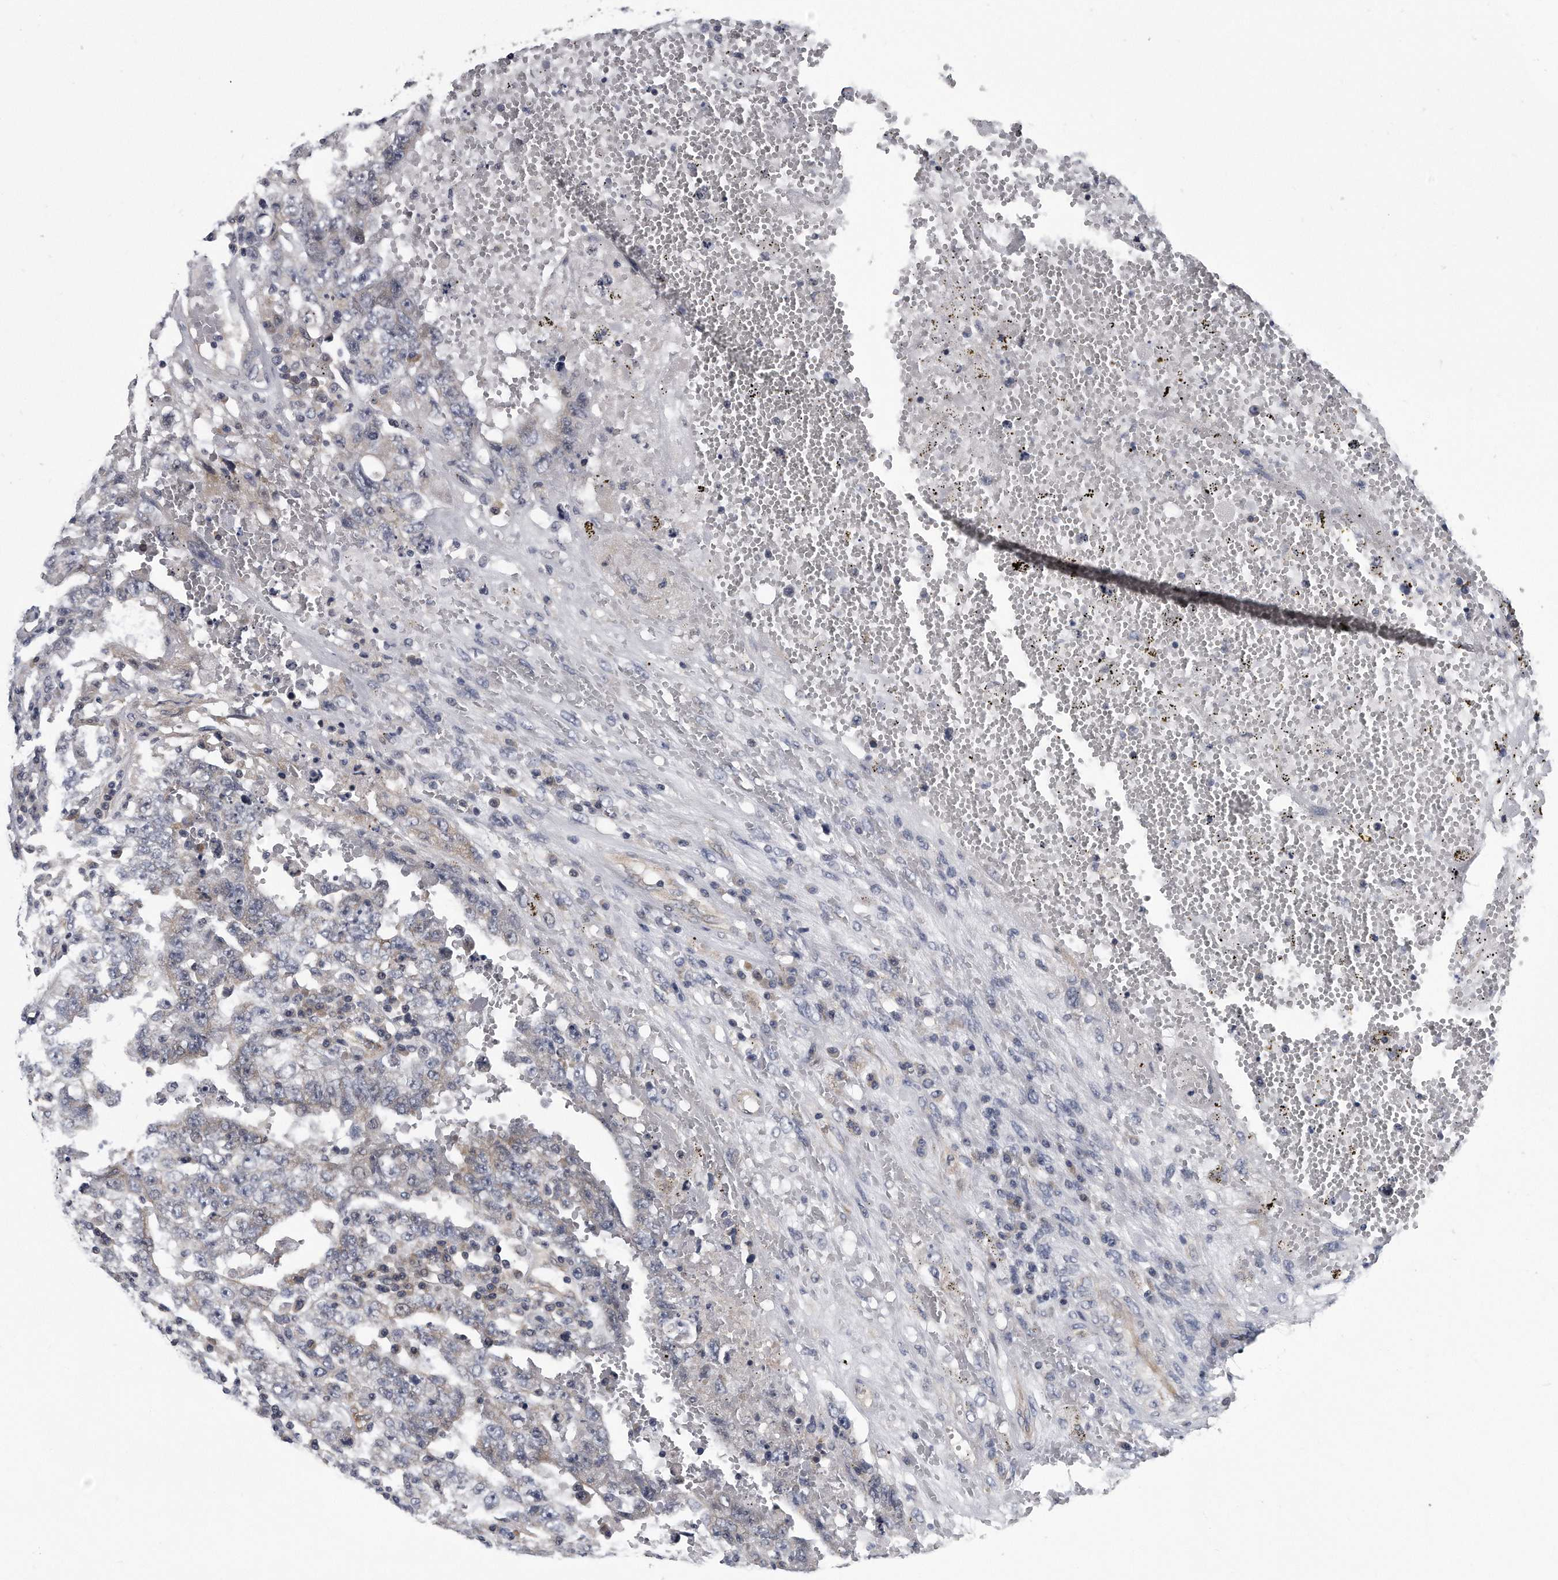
{"staining": {"intensity": "negative", "quantity": "none", "location": "none"}, "tissue": "testis cancer", "cell_type": "Tumor cells", "image_type": "cancer", "snomed": [{"axis": "morphology", "description": "Carcinoma, Embryonal, NOS"}, {"axis": "topography", "description": "Testis"}], "caption": "Protein analysis of testis embryonal carcinoma shows no significant expression in tumor cells.", "gene": "ARMCX1", "patient": {"sex": "male", "age": 26}}